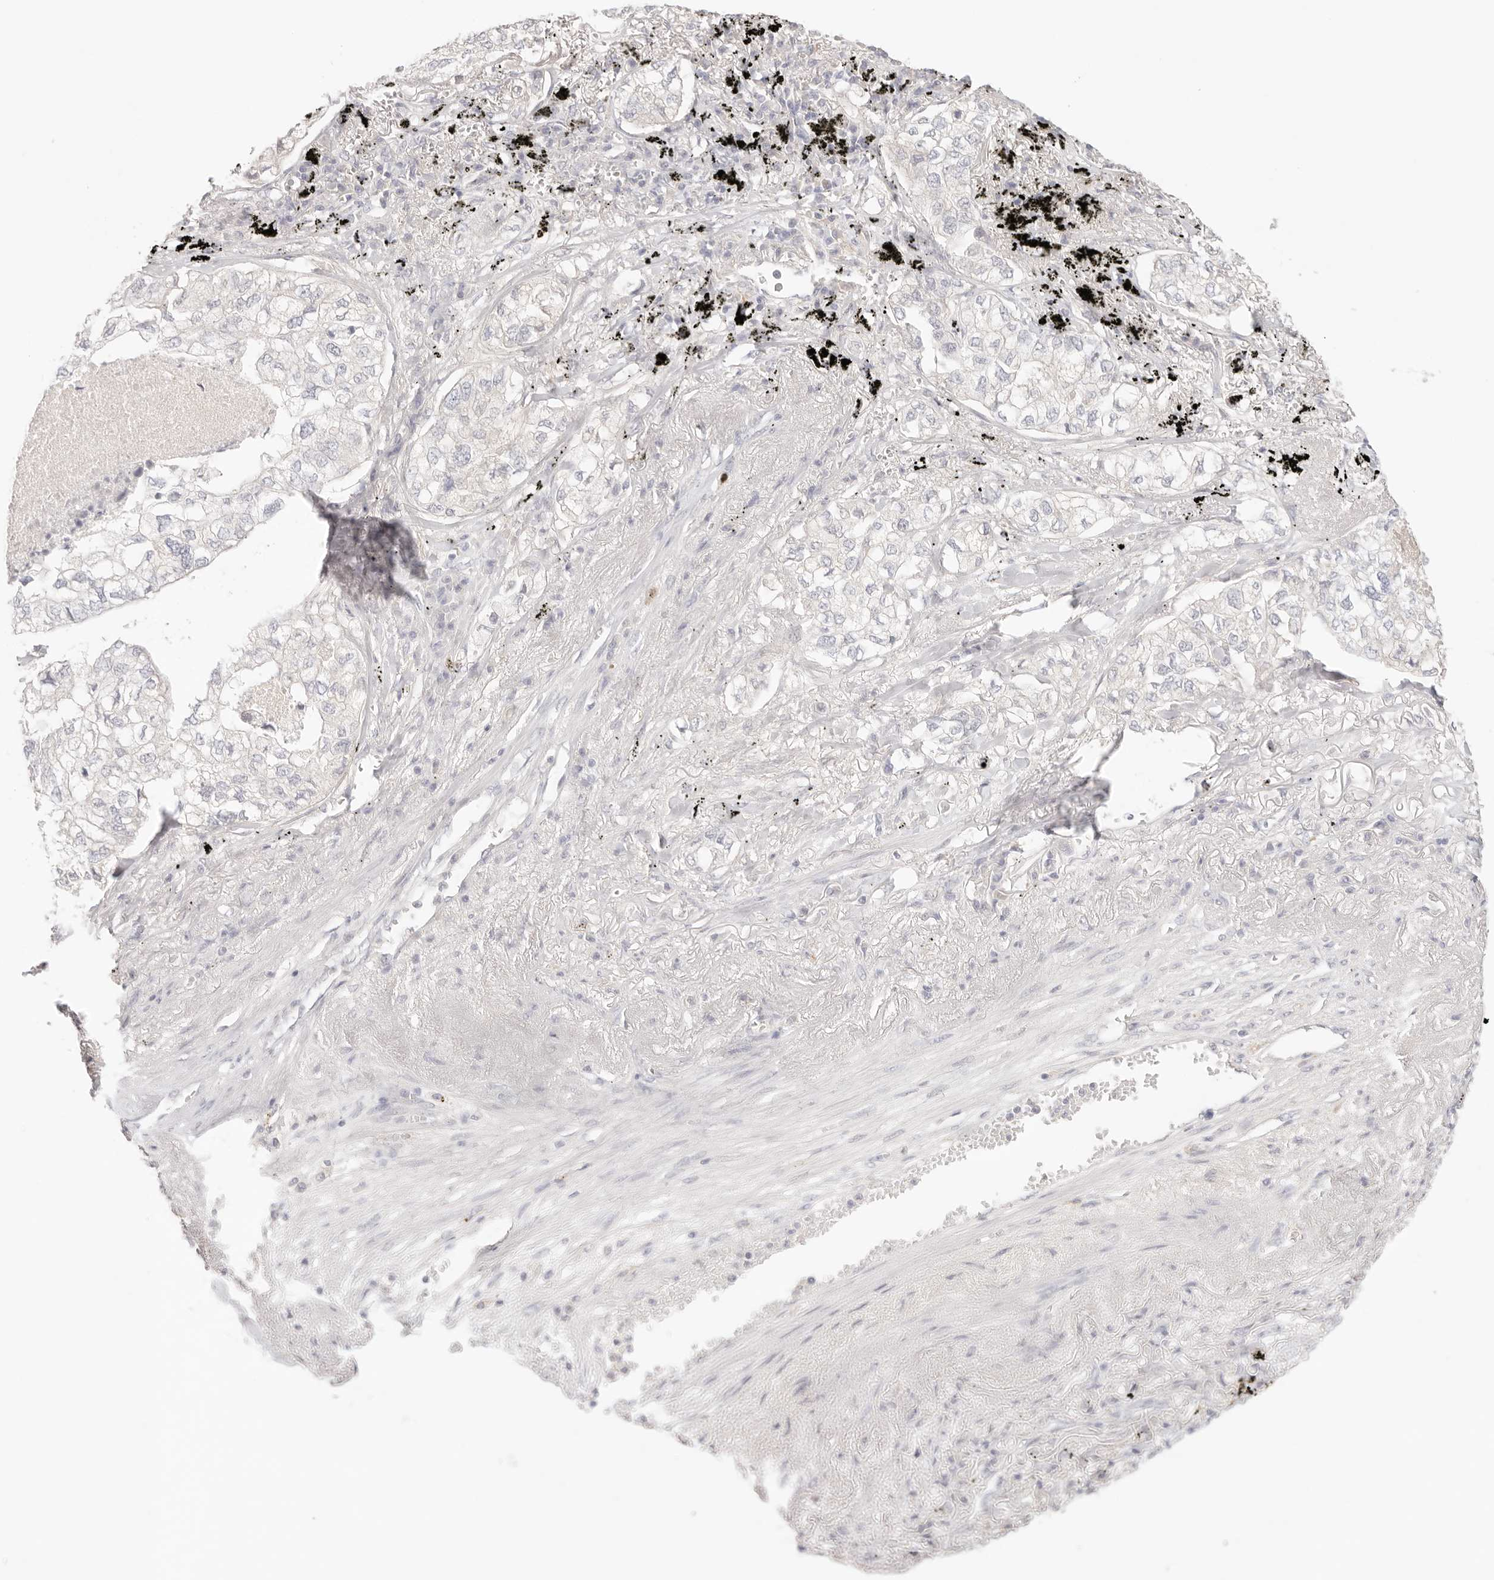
{"staining": {"intensity": "negative", "quantity": "none", "location": "none"}, "tissue": "lung cancer", "cell_type": "Tumor cells", "image_type": "cancer", "snomed": [{"axis": "morphology", "description": "Adenocarcinoma, NOS"}, {"axis": "topography", "description": "Lung"}], "caption": "Immunohistochemical staining of lung cancer (adenocarcinoma) displays no significant expression in tumor cells. (IHC, brightfield microscopy, high magnification).", "gene": "SPHK1", "patient": {"sex": "male", "age": 65}}